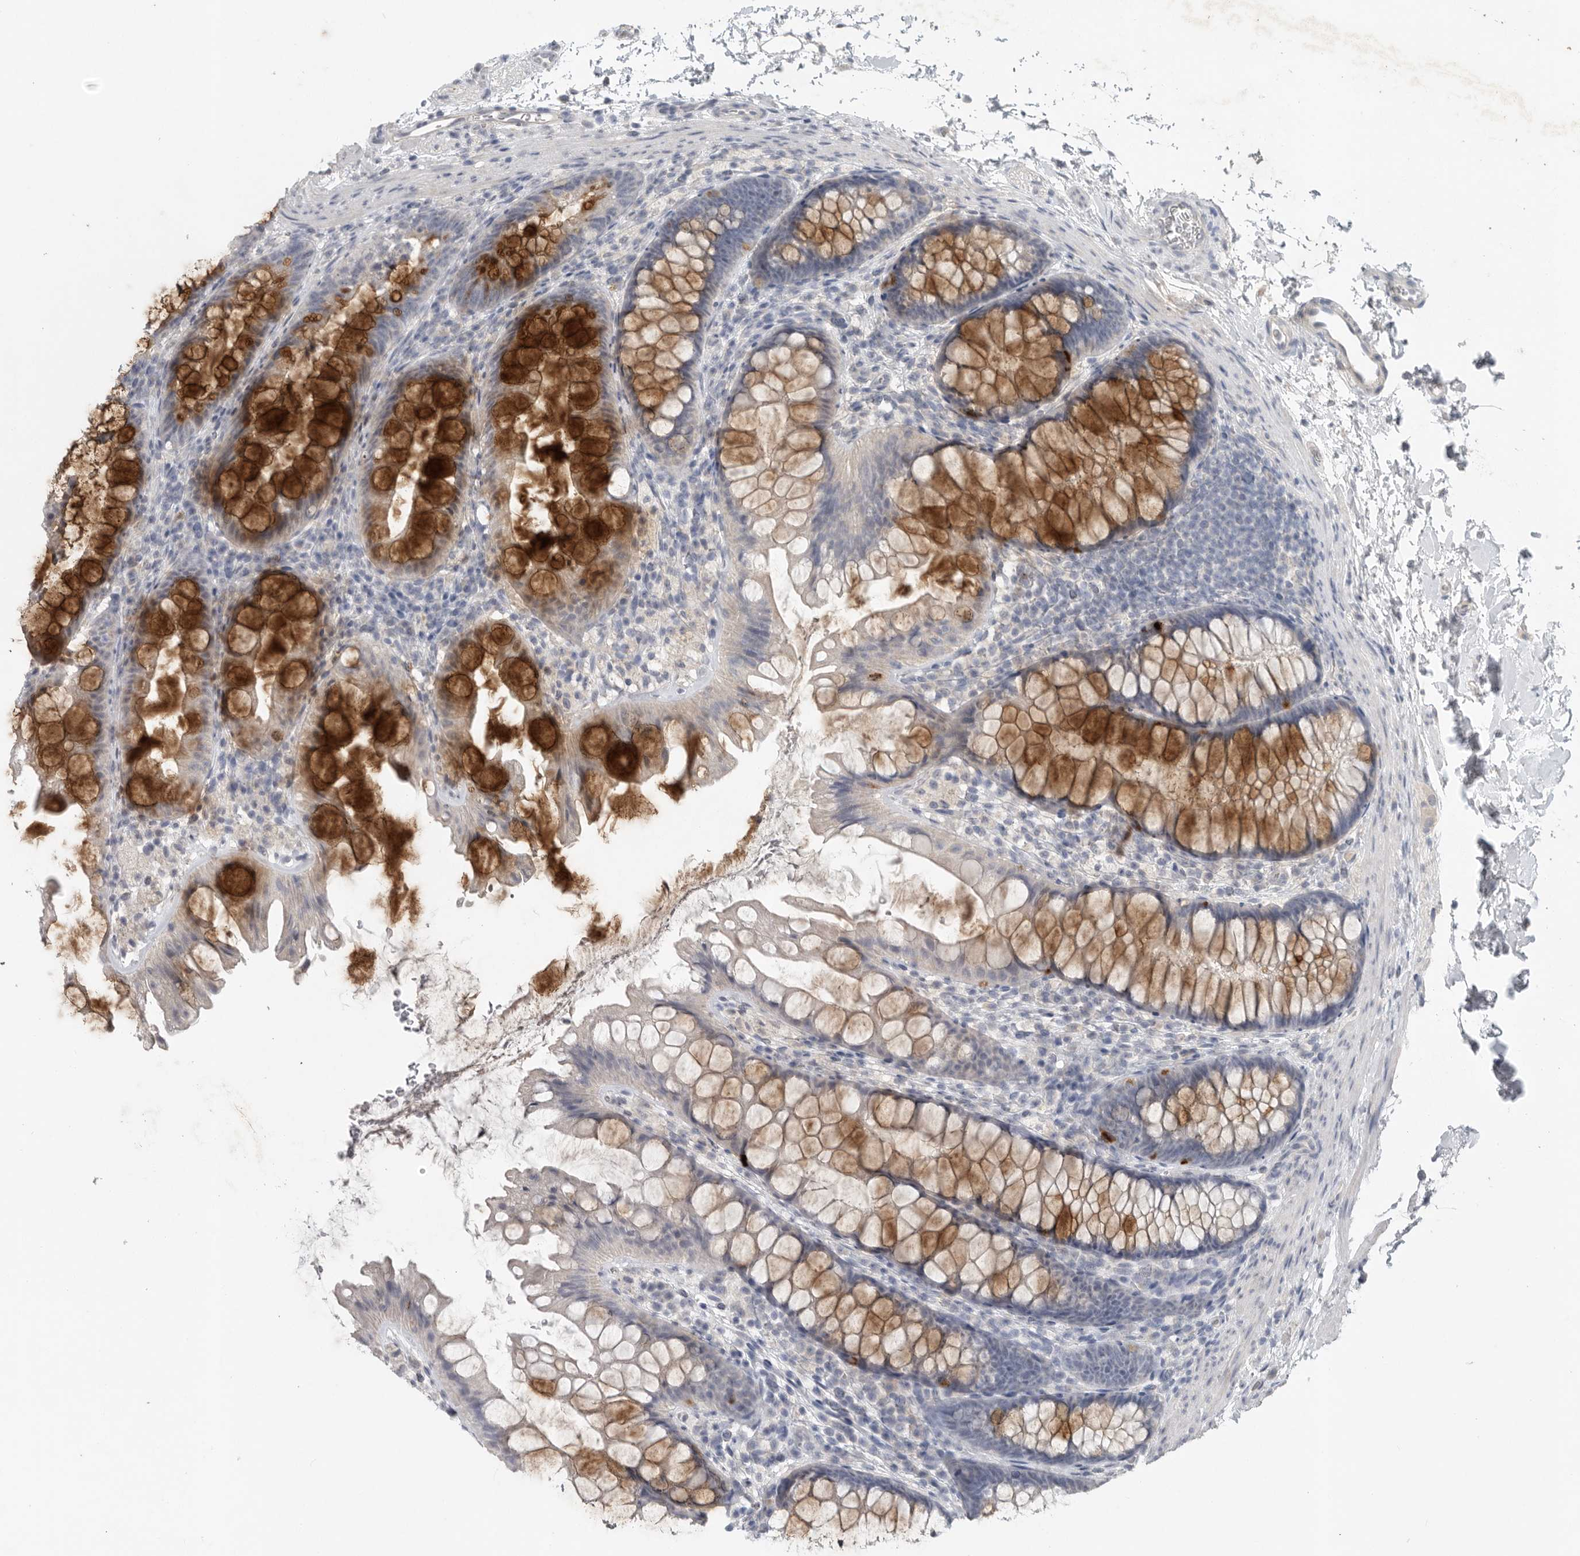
{"staining": {"intensity": "negative", "quantity": "none", "location": "none"}, "tissue": "colon", "cell_type": "Endothelial cells", "image_type": "normal", "snomed": [{"axis": "morphology", "description": "Normal tissue, NOS"}, {"axis": "topography", "description": "Colon"}], "caption": "A photomicrograph of colon stained for a protein displays no brown staining in endothelial cells. (Stains: DAB immunohistochemistry with hematoxylin counter stain, Microscopy: brightfield microscopy at high magnification).", "gene": "REG4", "patient": {"sex": "female", "age": 62}}